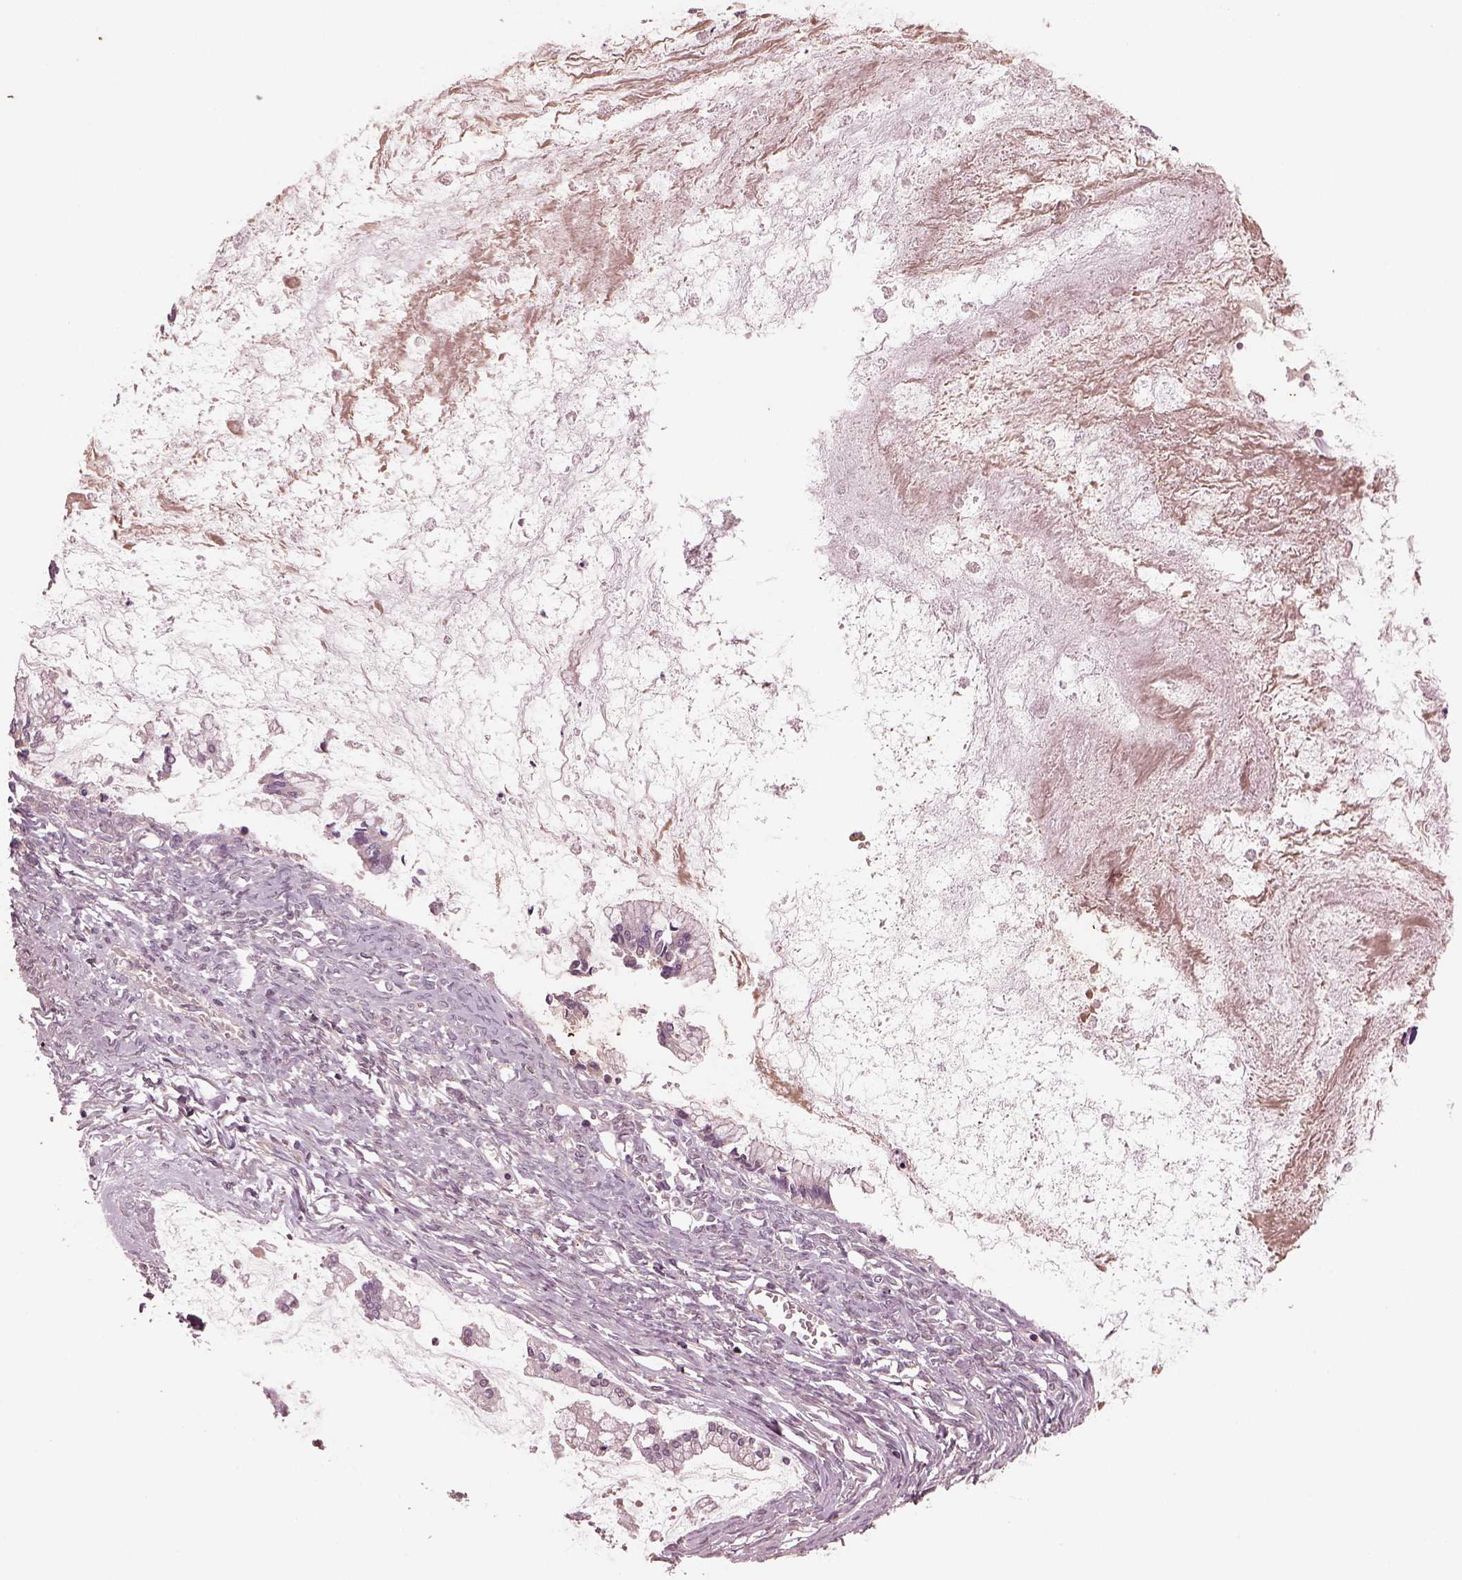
{"staining": {"intensity": "negative", "quantity": "none", "location": "none"}, "tissue": "ovarian cancer", "cell_type": "Tumor cells", "image_type": "cancer", "snomed": [{"axis": "morphology", "description": "Cystadenocarcinoma, mucinous, NOS"}, {"axis": "topography", "description": "Ovary"}], "caption": "The micrograph exhibits no staining of tumor cells in ovarian mucinous cystadenocarcinoma. (Immunohistochemistry, brightfield microscopy, high magnification).", "gene": "PTX4", "patient": {"sex": "female", "age": 67}}